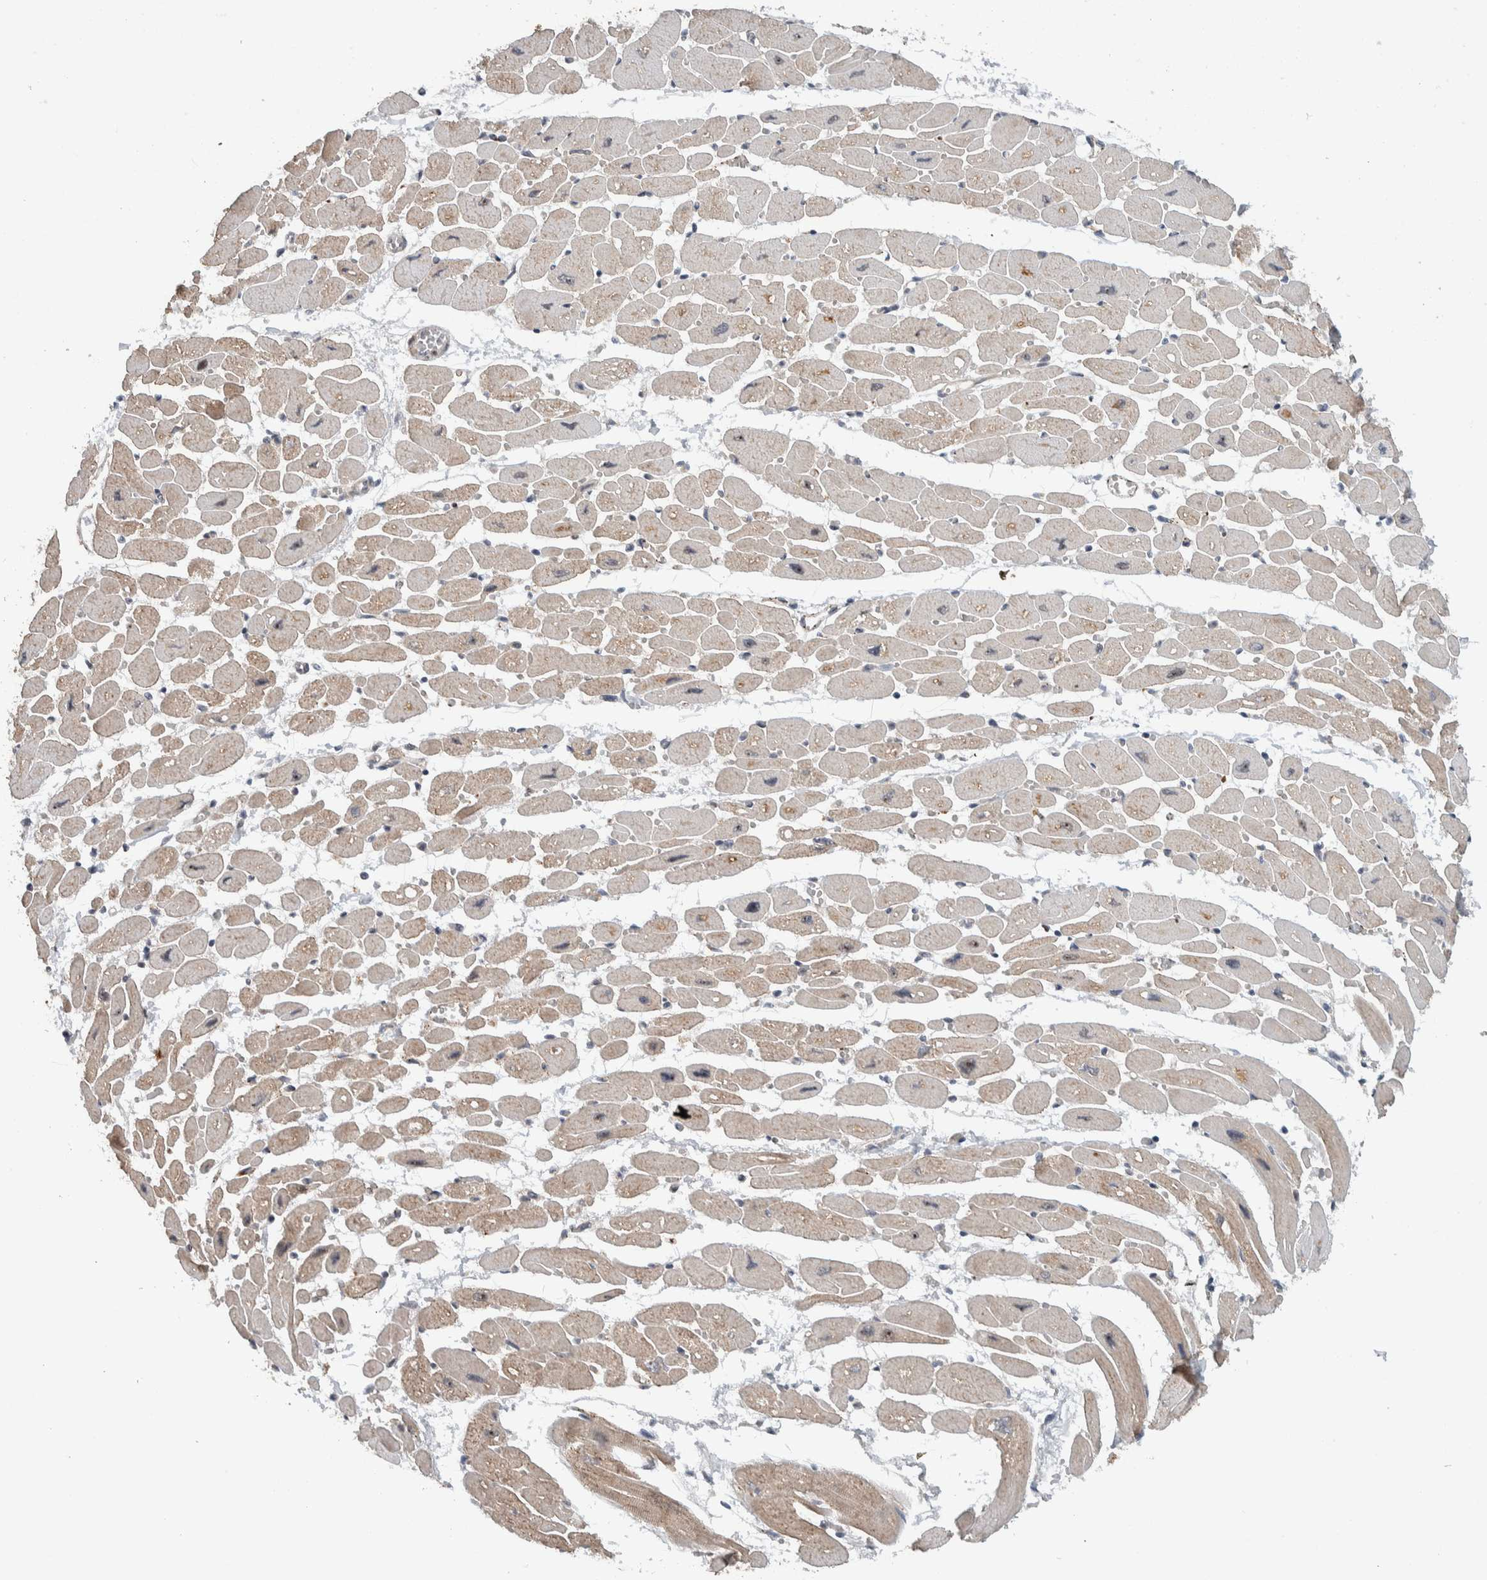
{"staining": {"intensity": "weak", "quantity": "25%-75%", "location": "cytoplasmic/membranous"}, "tissue": "heart muscle", "cell_type": "Cardiomyocytes", "image_type": "normal", "snomed": [{"axis": "morphology", "description": "Normal tissue, NOS"}, {"axis": "topography", "description": "Heart"}], "caption": "The image demonstrates immunohistochemical staining of normal heart muscle. There is weak cytoplasmic/membranous expression is identified in approximately 25%-75% of cardiomyocytes.", "gene": "ZFP91", "patient": {"sex": "female", "age": 54}}